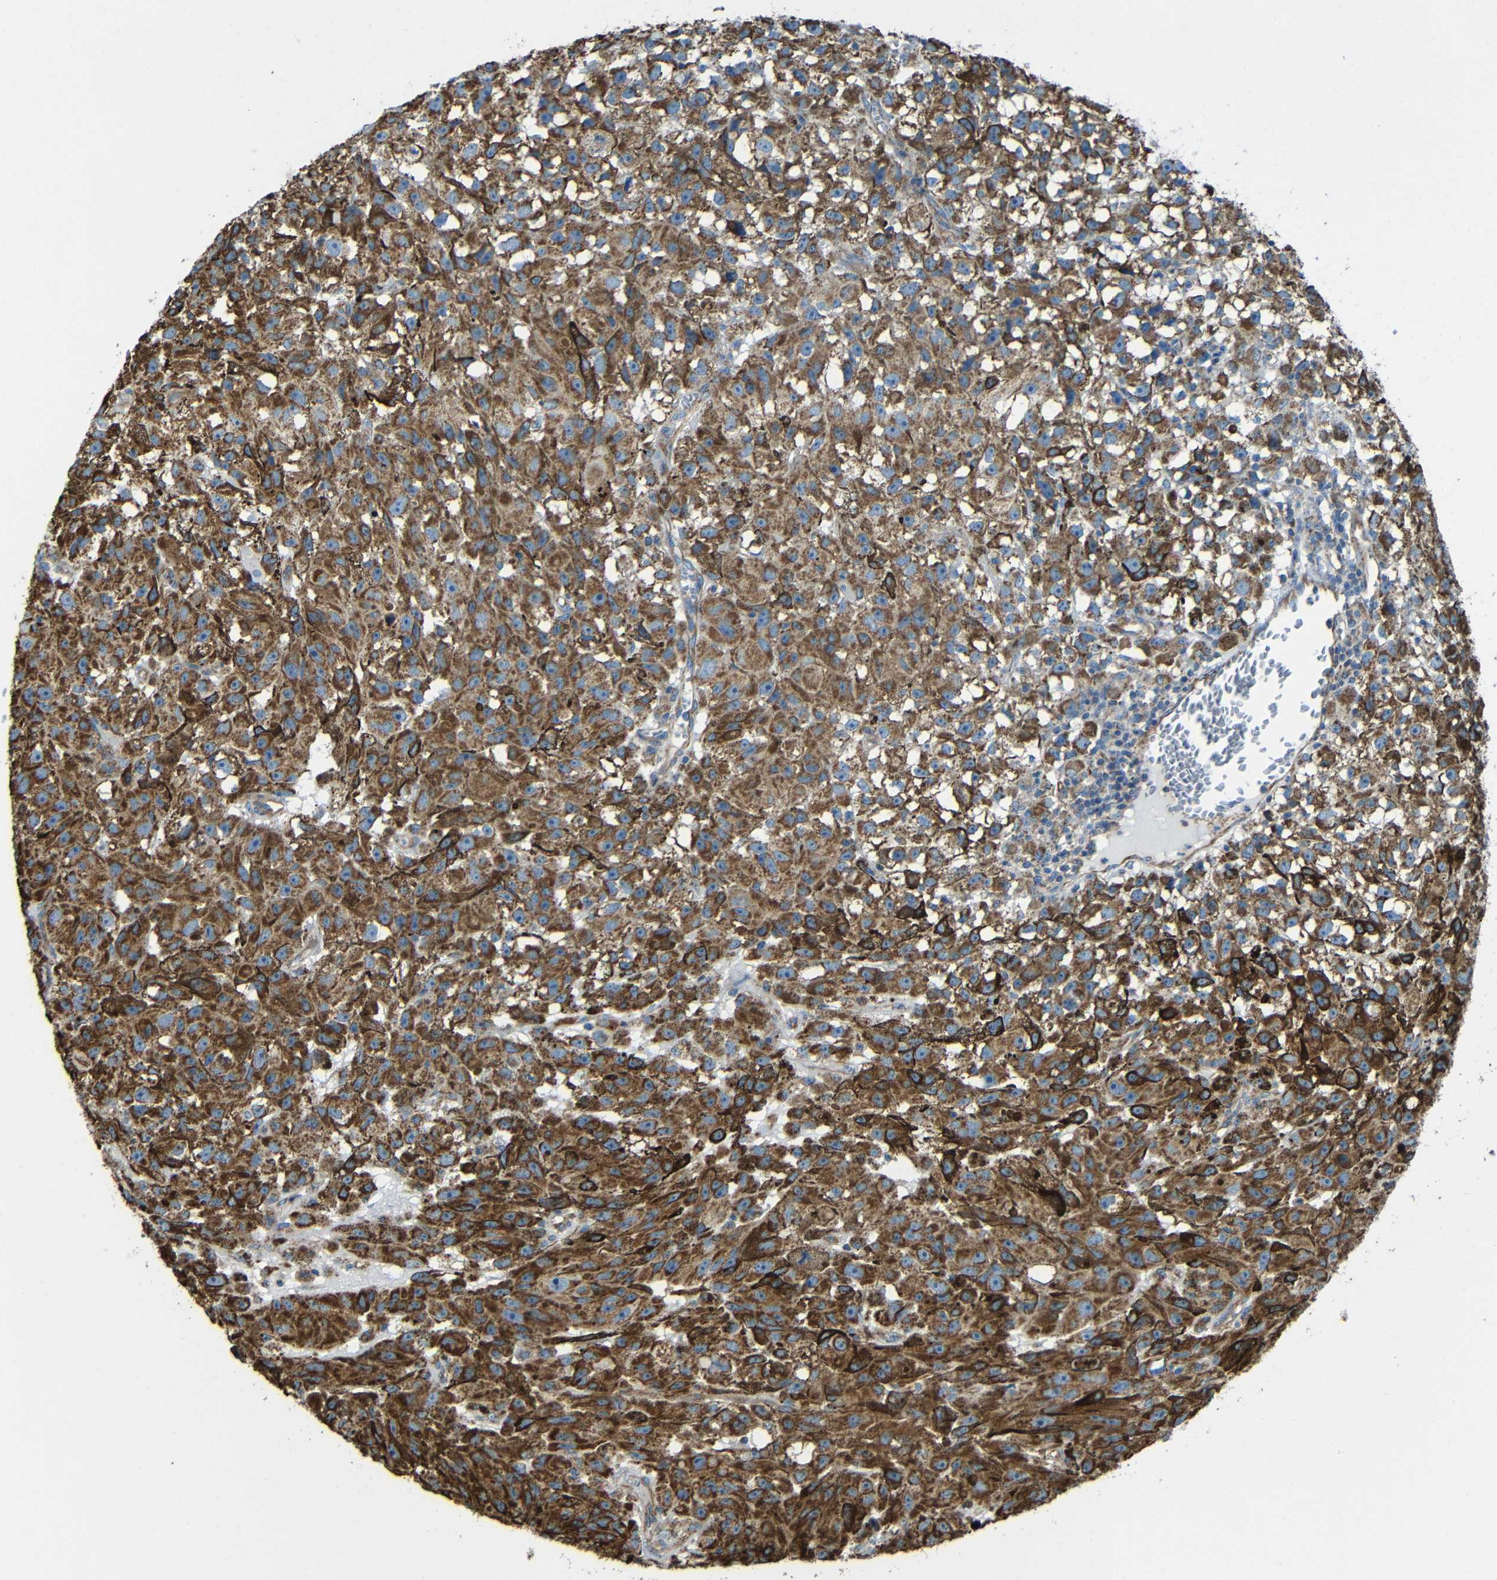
{"staining": {"intensity": "strong", "quantity": ">75%", "location": "cytoplasmic/membranous"}, "tissue": "melanoma", "cell_type": "Tumor cells", "image_type": "cancer", "snomed": [{"axis": "morphology", "description": "Malignant melanoma, NOS"}, {"axis": "topography", "description": "Skin"}], "caption": "Human malignant melanoma stained for a protein (brown) displays strong cytoplasmic/membranous positive staining in approximately >75% of tumor cells.", "gene": "INTS6L", "patient": {"sex": "female", "age": 104}}